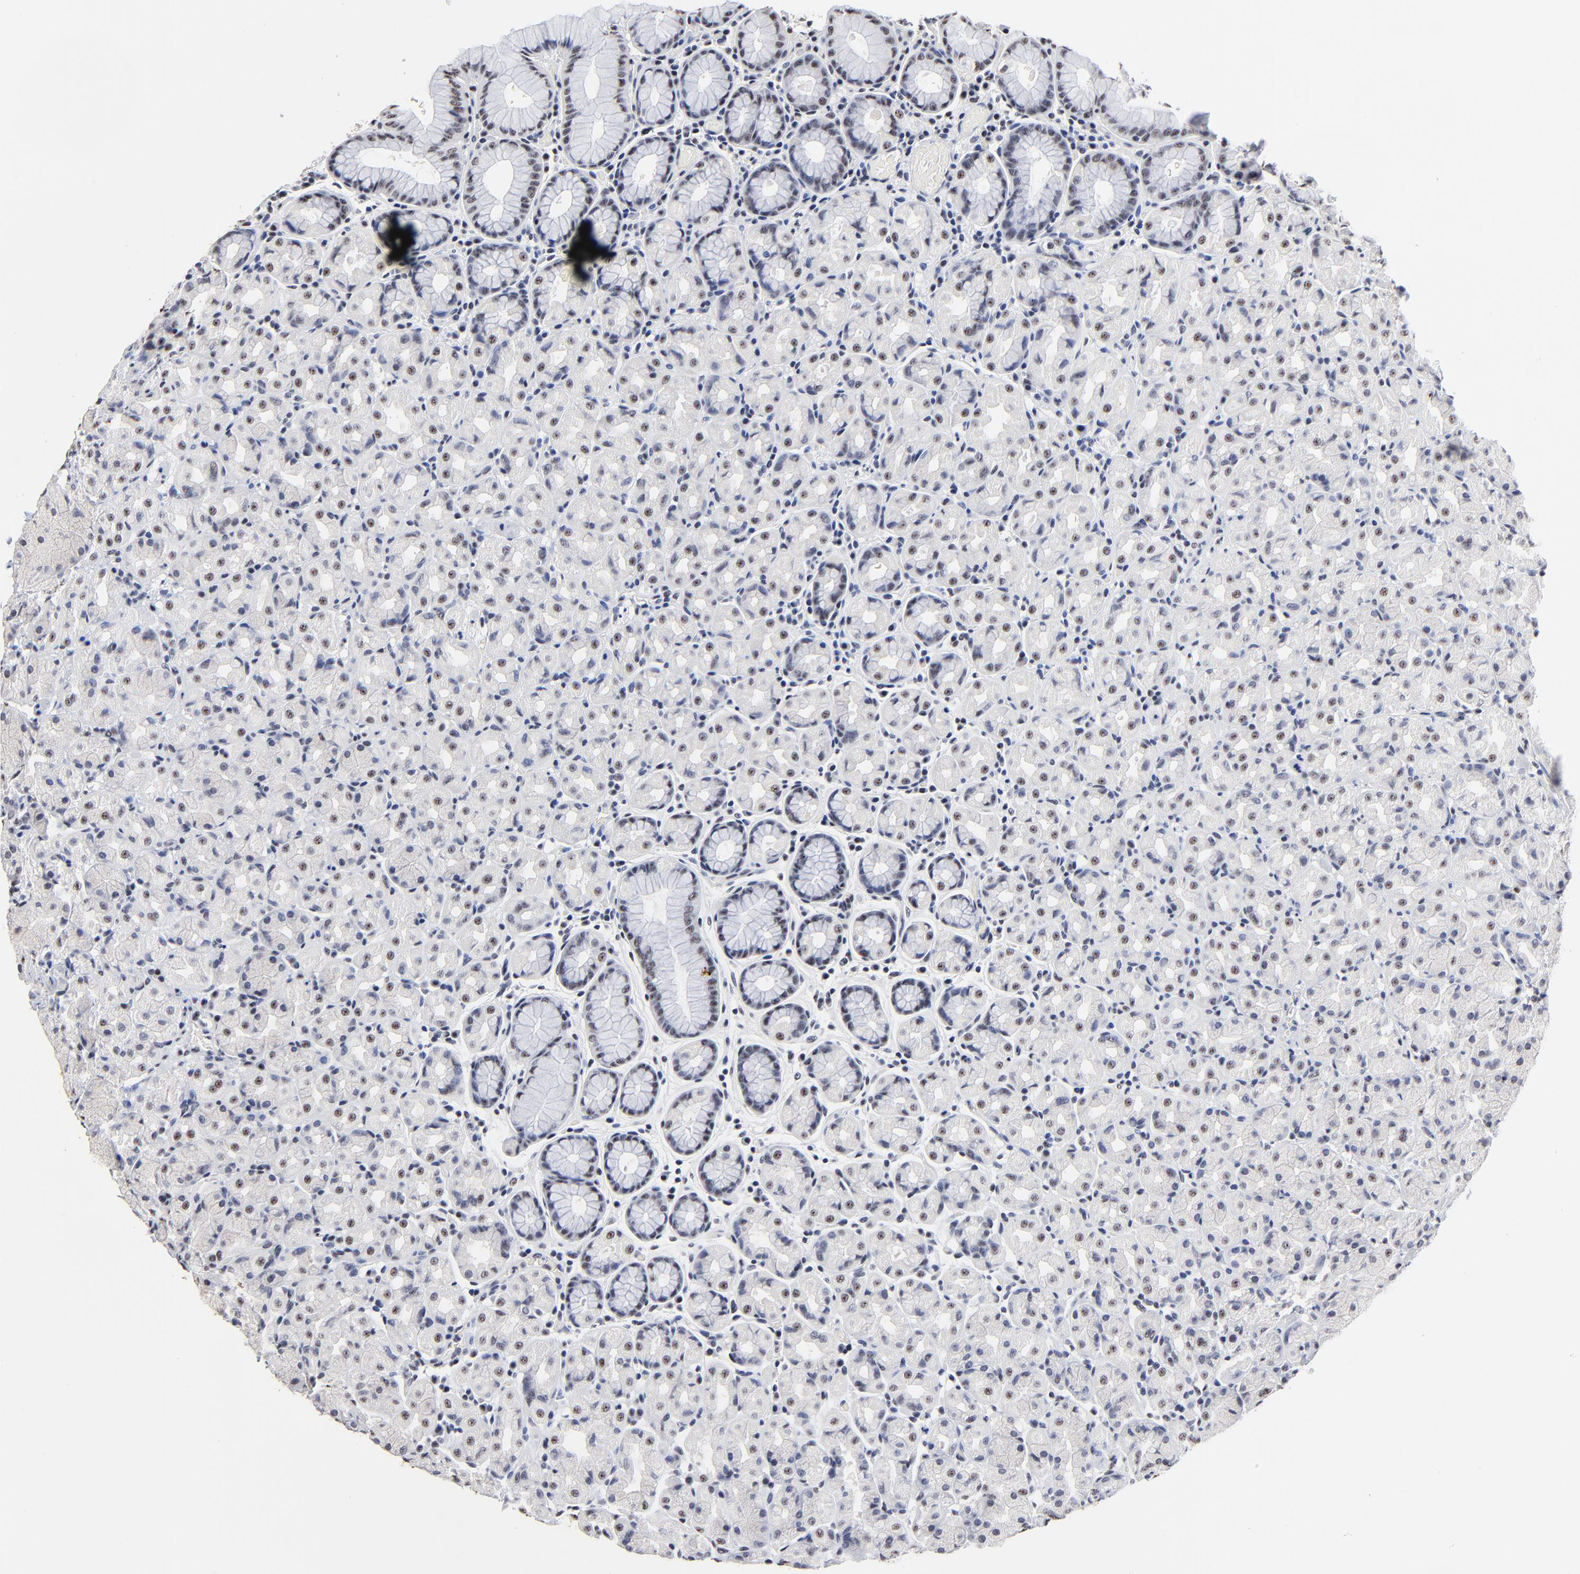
{"staining": {"intensity": "weak", "quantity": "25%-75%", "location": "nuclear"}, "tissue": "stomach", "cell_type": "Glandular cells", "image_type": "normal", "snomed": [{"axis": "morphology", "description": "Normal tissue, NOS"}, {"axis": "topography", "description": "Stomach, lower"}], "caption": "A histopathology image showing weak nuclear staining in about 25%-75% of glandular cells in normal stomach, as visualized by brown immunohistochemical staining.", "gene": "MBD4", "patient": {"sex": "male", "age": 56}}